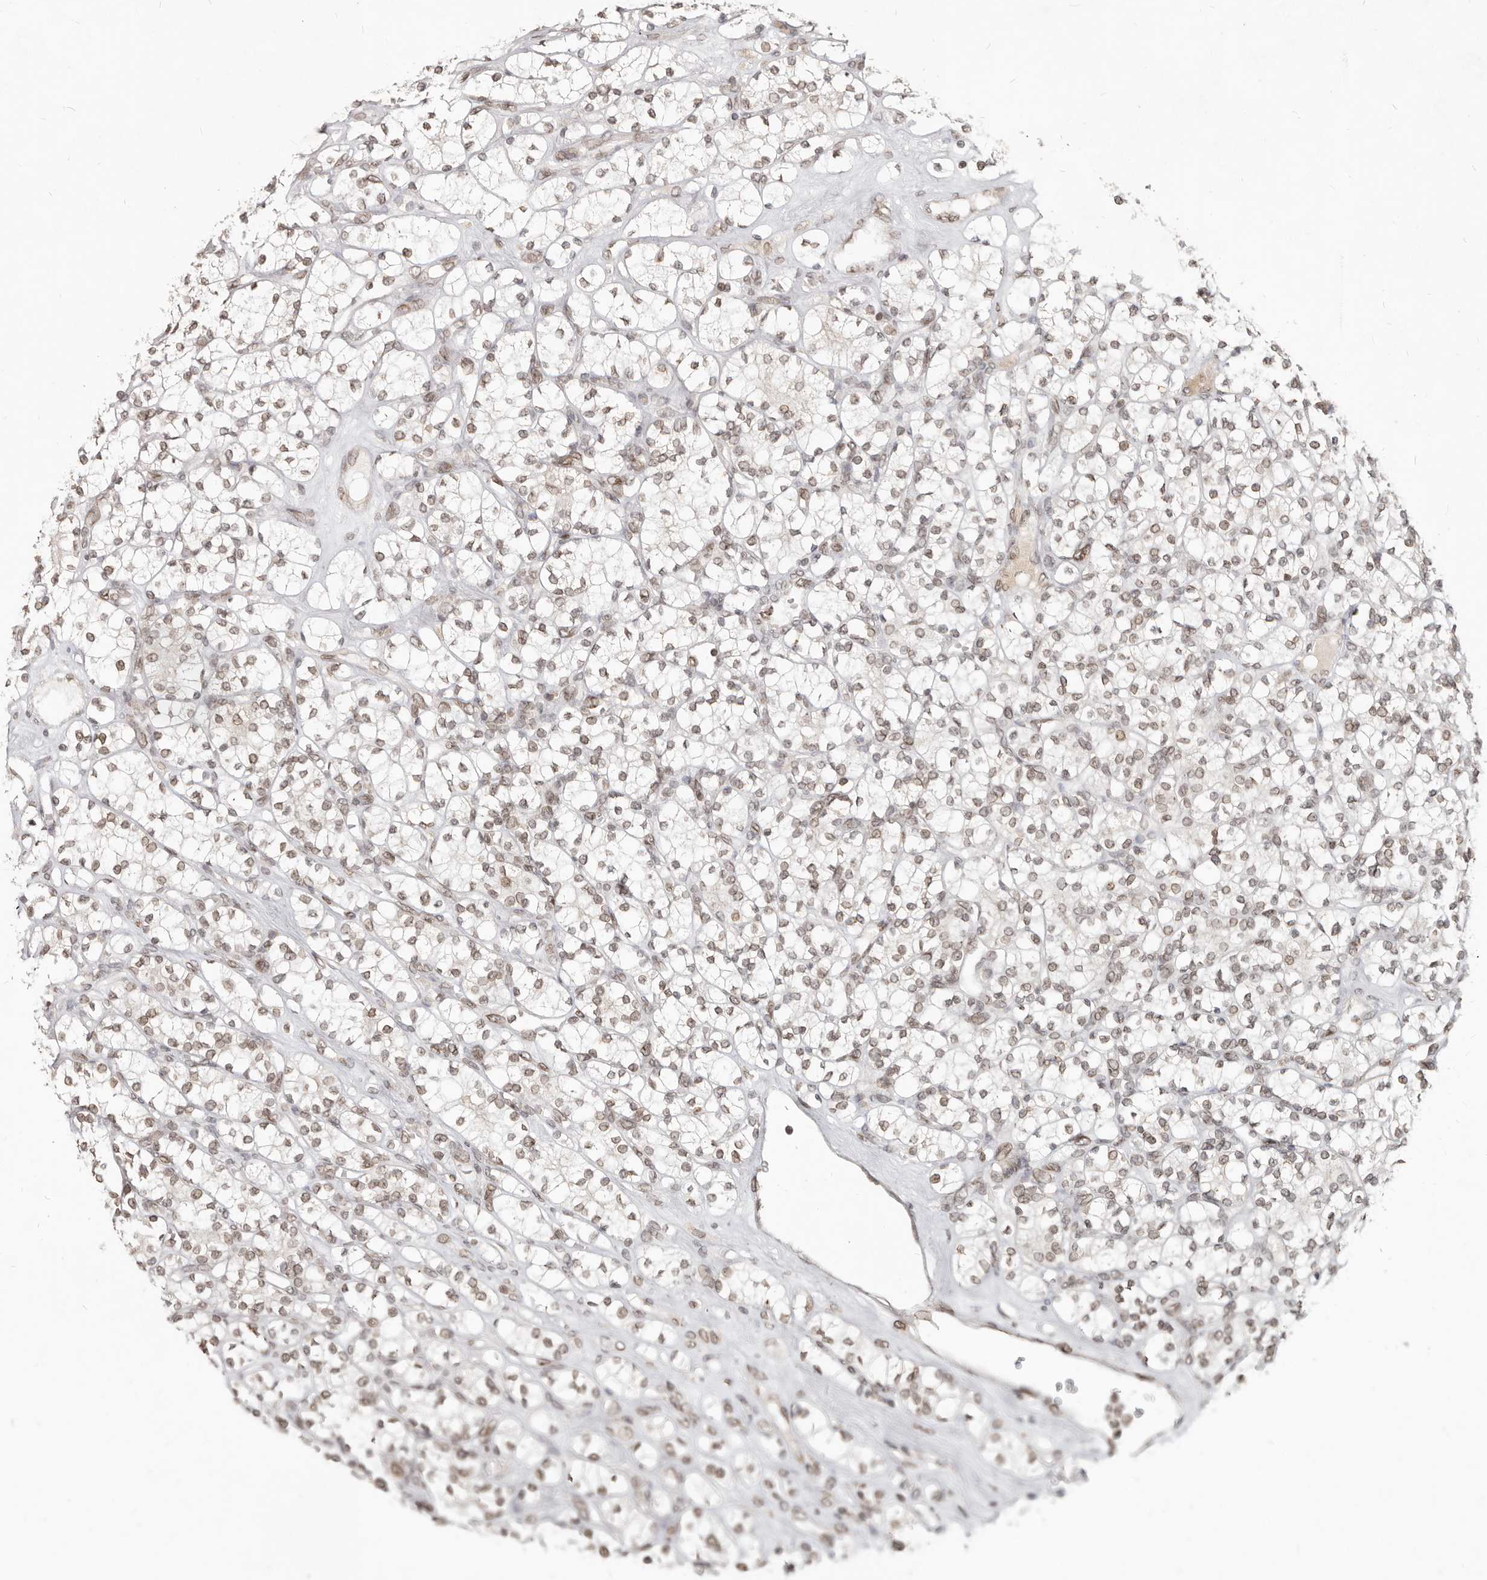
{"staining": {"intensity": "weak", "quantity": ">75%", "location": "nuclear"}, "tissue": "renal cancer", "cell_type": "Tumor cells", "image_type": "cancer", "snomed": [{"axis": "morphology", "description": "Adenocarcinoma, NOS"}, {"axis": "topography", "description": "Kidney"}], "caption": "Renal cancer (adenocarcinoma) stained for a protein (brown) reveals weak nuclear positive positivity in approximately >75% of tumor cells.", "gene": "NUP153", "patient": {"sex": "male", "age": 77}}